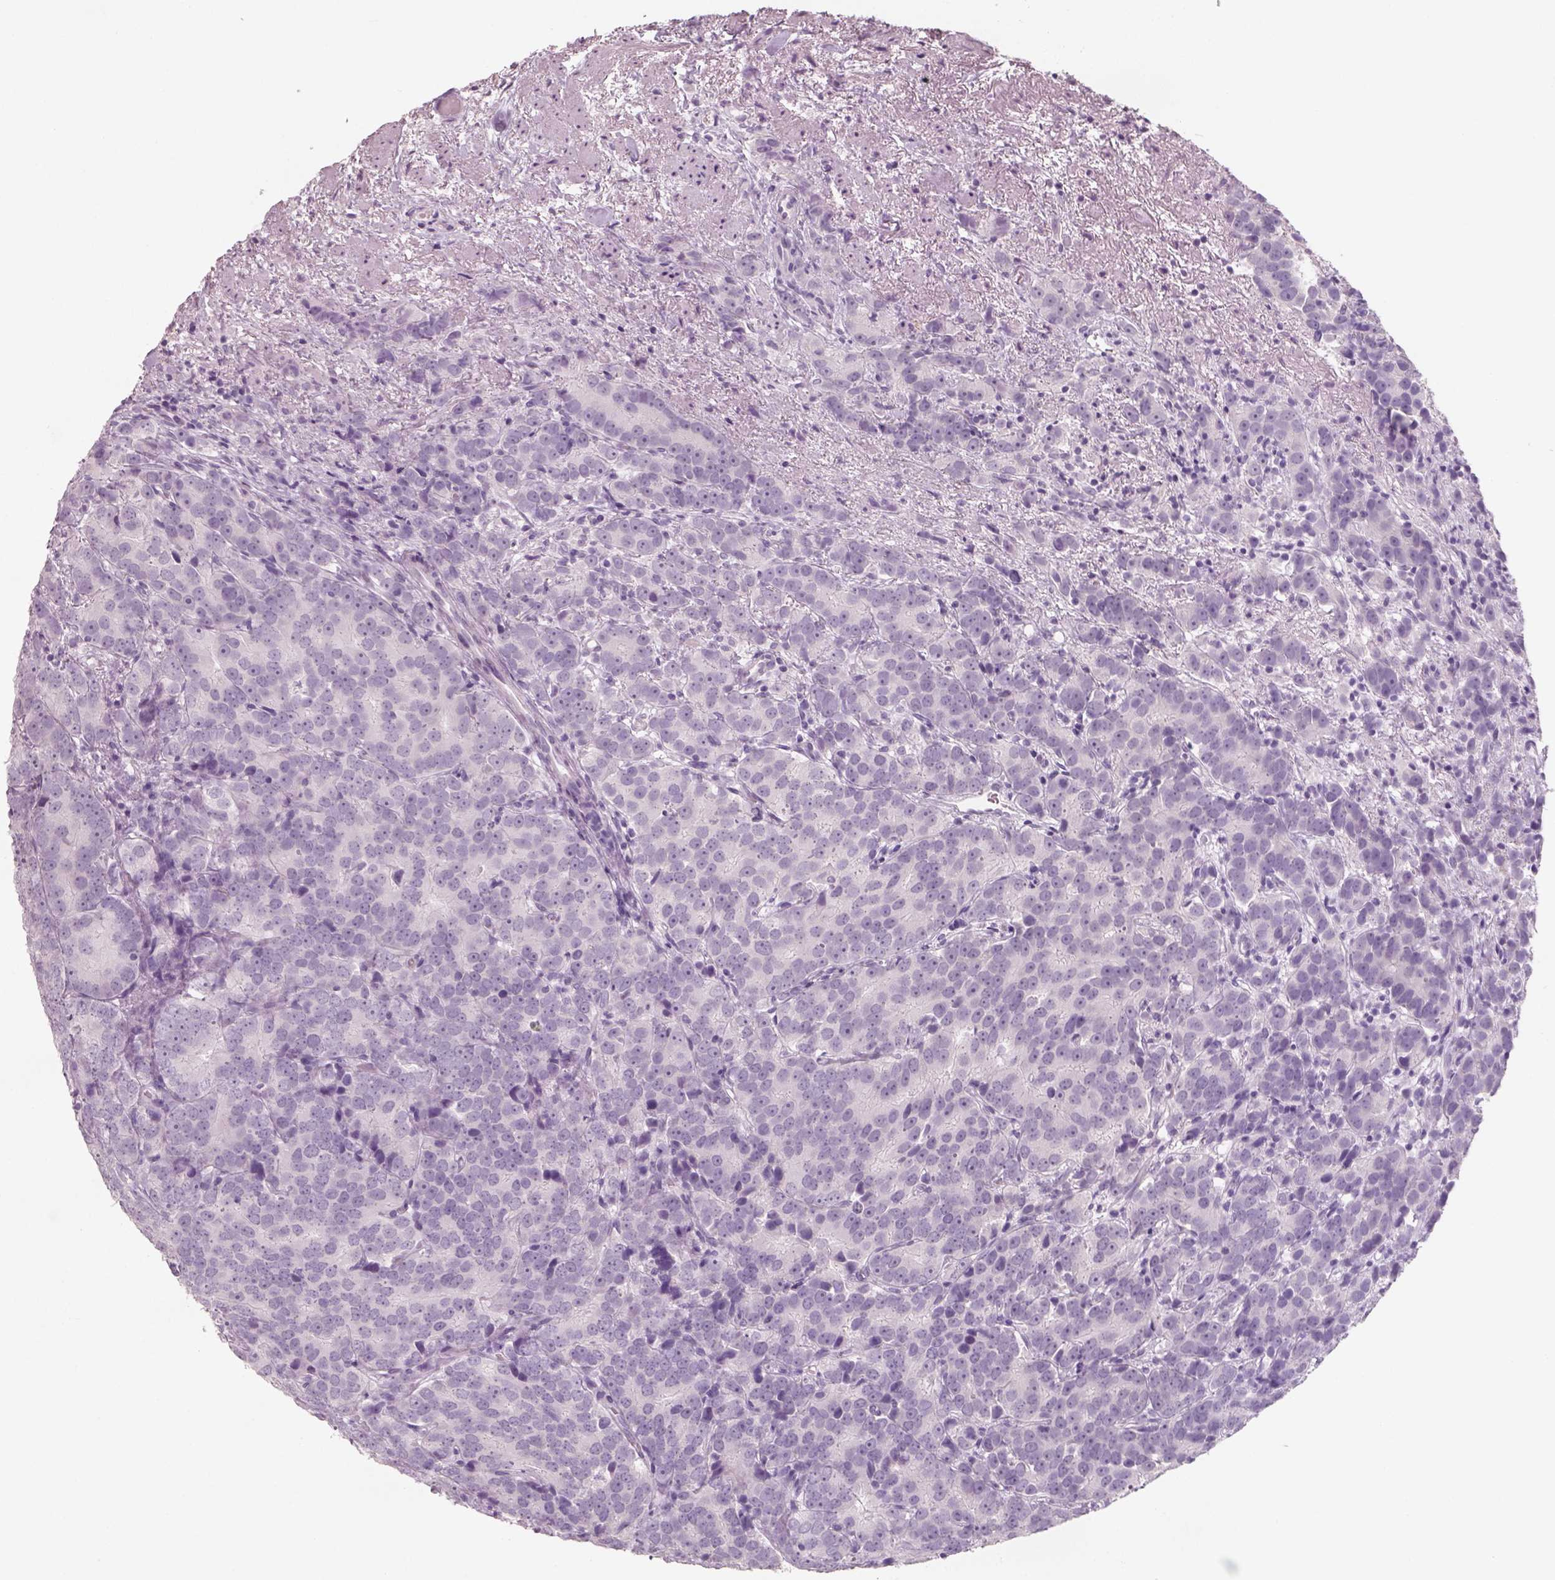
{"staining": {"intensity": "negative", "quantity": "none", "location": "none"}, "tissue": "prostate cancer", "cell_type": "Tumor cells", "image_type": "cancer", "snomed": [{"axis": "morphology", "description": "Adenocarcinoma, High grade"}, {"axis": "topography", "description": "Prostate"}], "caption": "Adenocarcinoma (high-grade) (prostate) stained for a protein using immunohistochemistry (IHC) demonstrates no expression tumor cells.", "gene": "SLC6A2", "patient": {"sex": "male", "age": 90}}